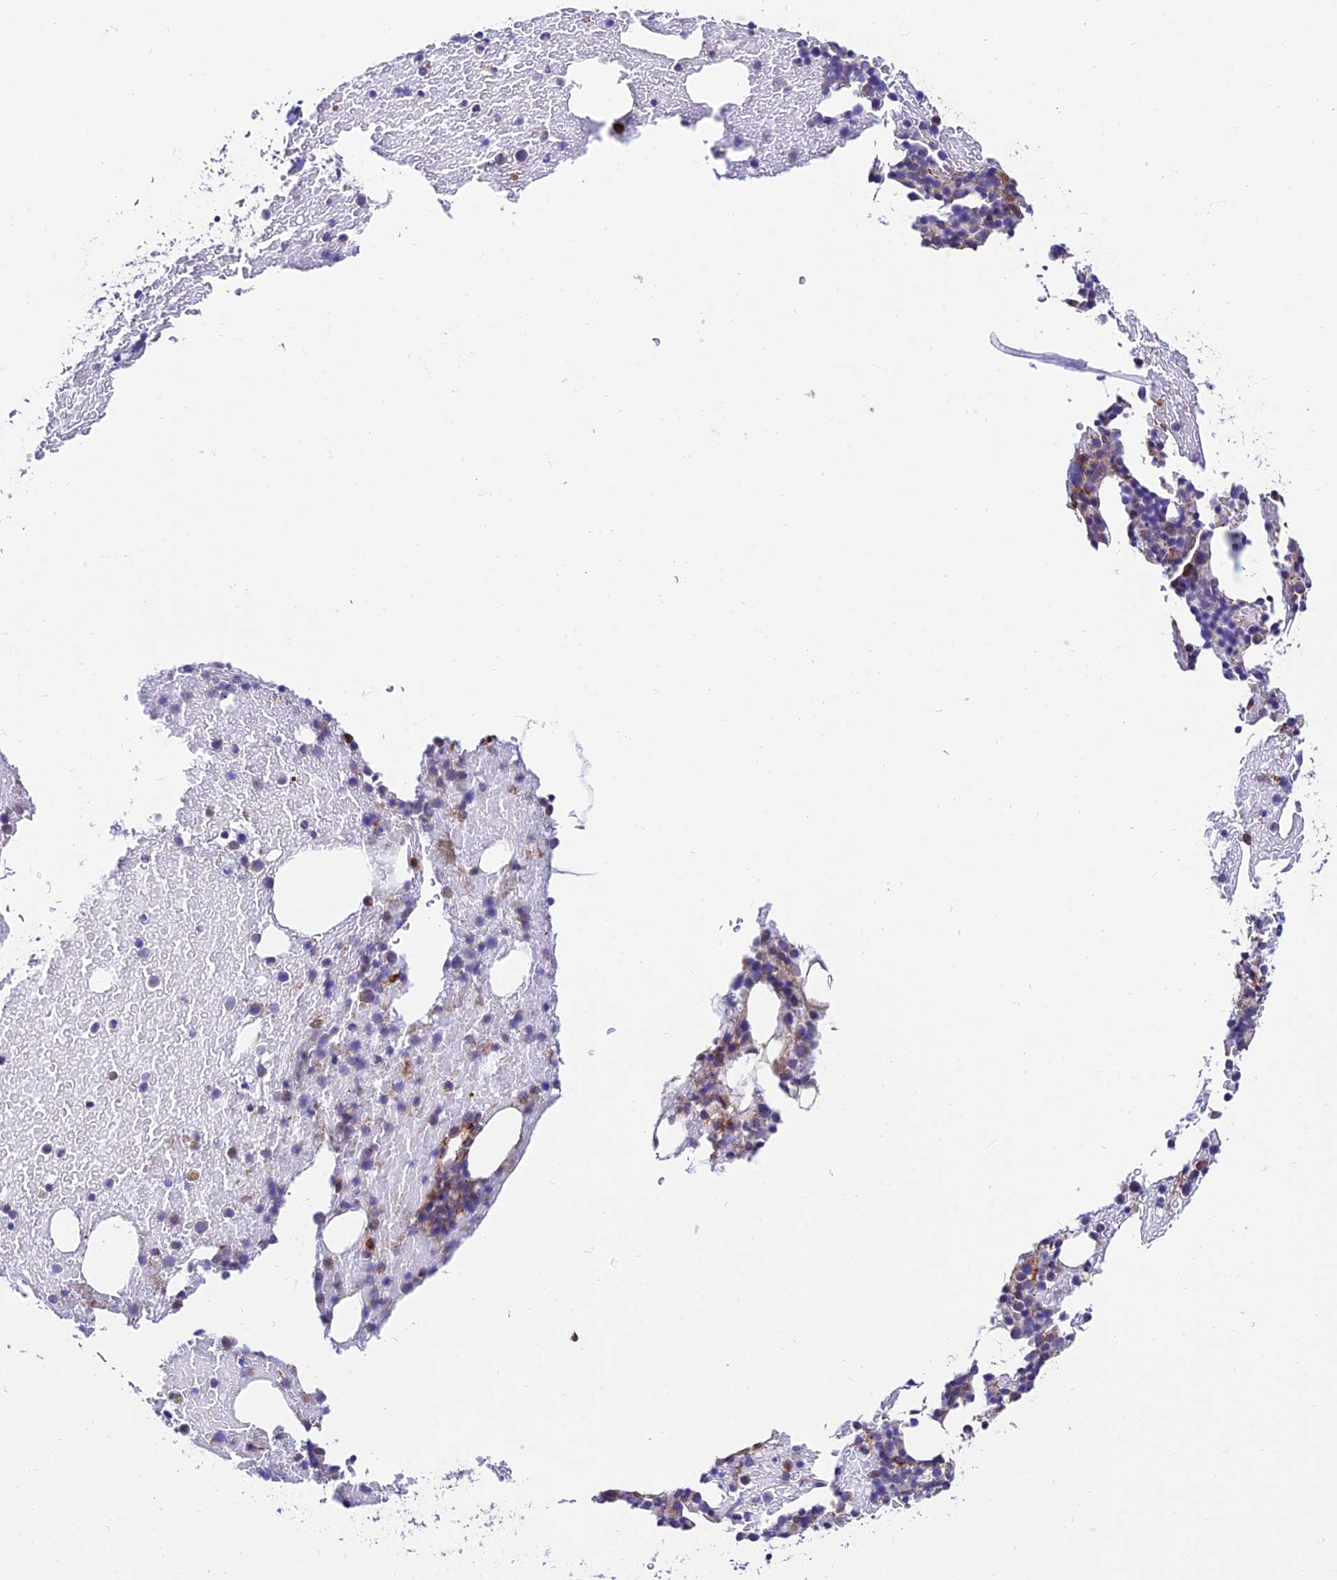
{"staining": {"intensity": "weak", "quantity": "<25%", "location": "cytoplasmic/membranous"}, "tissue": "bone marrow", "cell_type": "Hematopoietic cells", "image_type": "normal", "snomed": [{"axis": "morphology", "description": "Normal tissue, NOS"}, {"axis": "topography", "description": "Bone marrow"}], "caption": "High magnification brightfield microscopy of benign bone marrow stained with DAB (3,3'-diaminobenzidine) (brown) and counterstained with hematoxylin (blue): hematopoietic cells show no significant expression.", "gene": "EXOC3L4", "patient": {"sex": "male", "age": 57}}